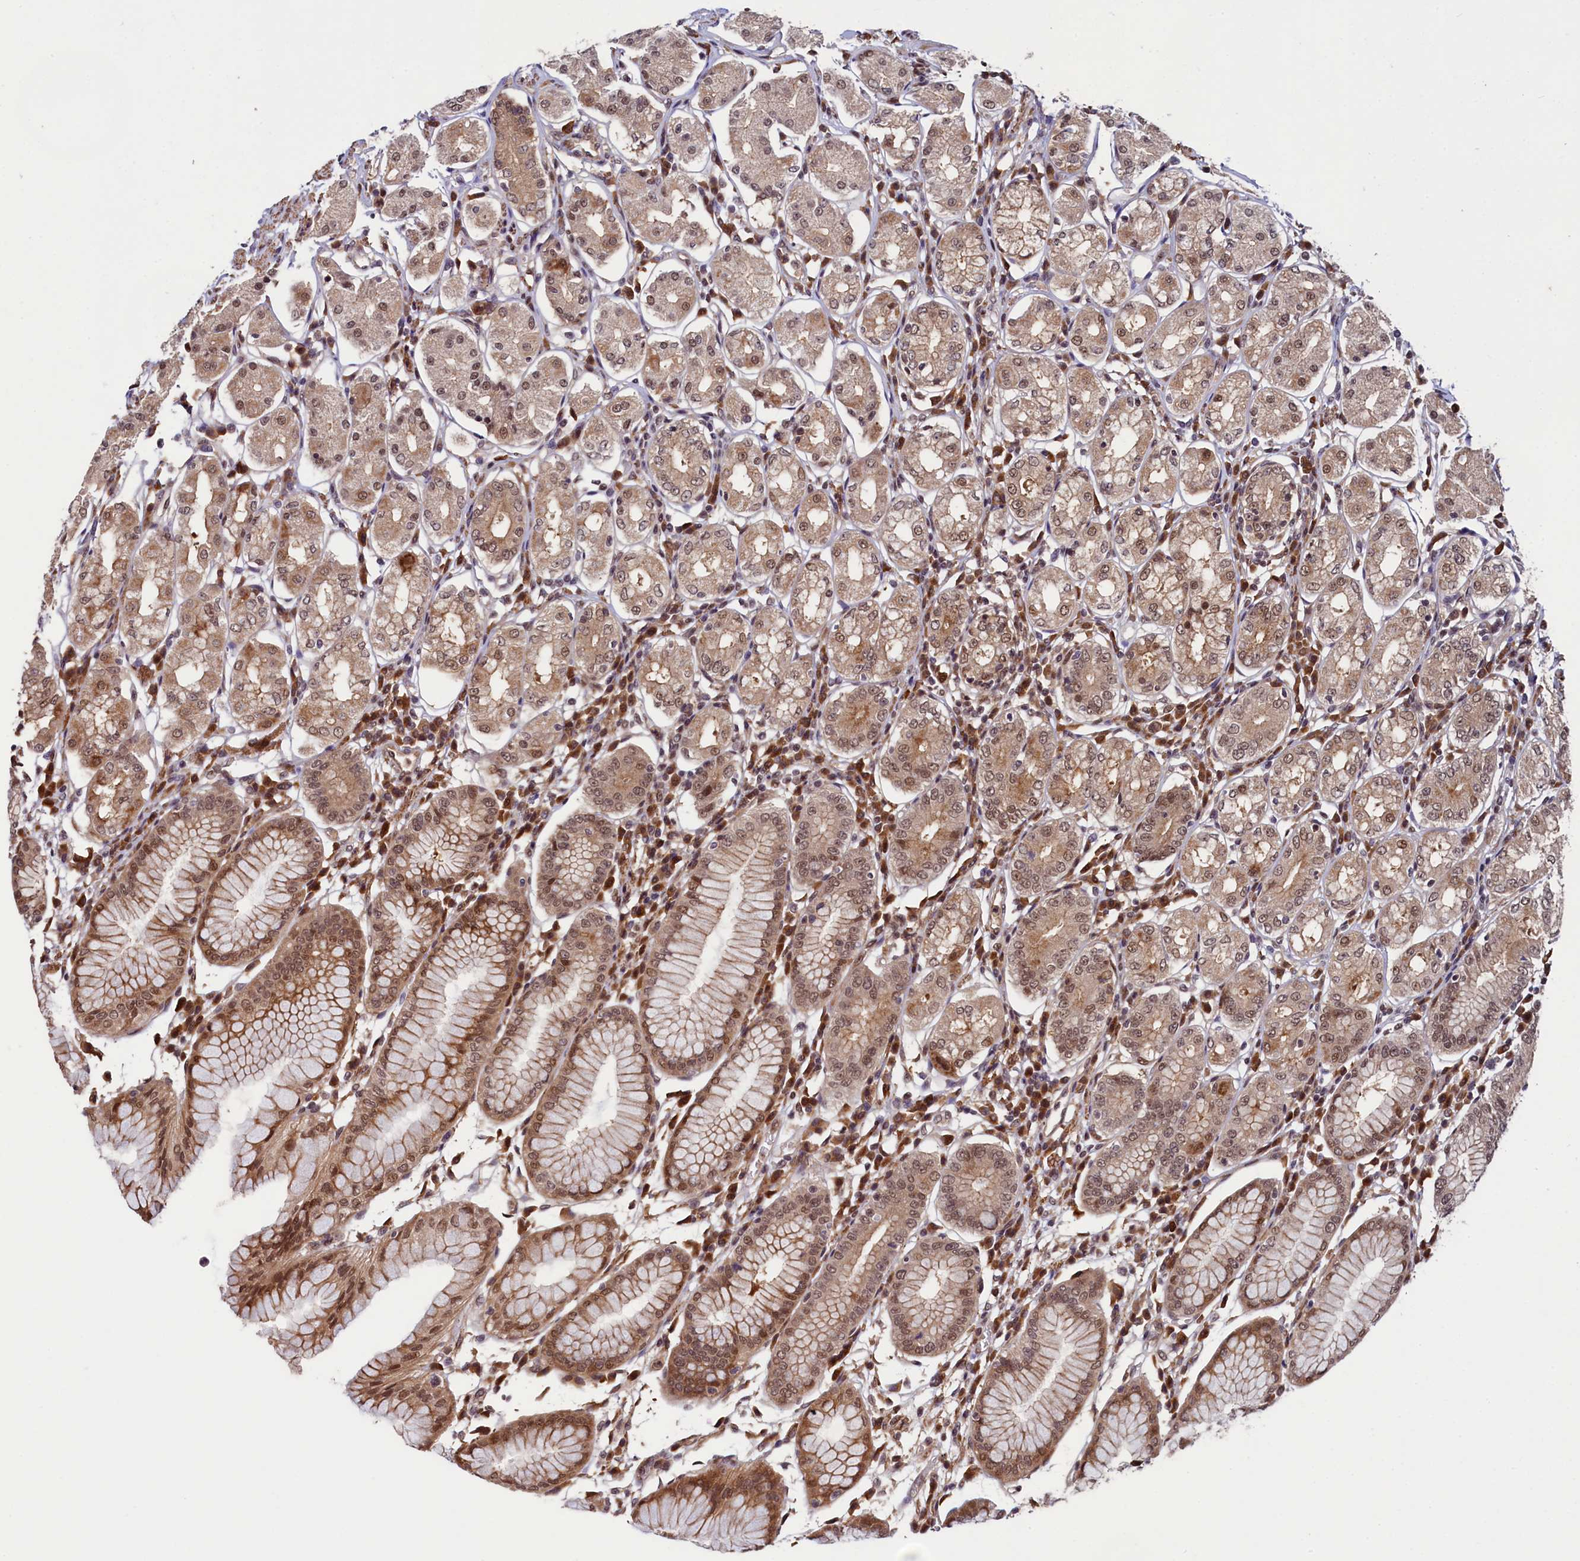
{"staining": {"intensity": "moderate", "quantity": ">75%", "location": "cytoplasmic/membranous,nuclear"}, "tissue": "stomach", "cell_type": "Glandular cells", "image_type": "normal", "snomed": [{"axis": "morphology", "description": "Normal tissue, NOS"}, {"axis": "topography", "description": "Stomach"}, {"axis": "topography", "description": "Stomach, lower"}], "caption": "Glandular cells reveal moderate cytoplasmic/membranous,nuclear staining in approximately >75% of cells in unremarkable stomach. (brown staining indicates protein expression, while blue staining denotes nuclei).", "gene": "LEO1", "patient": {"sex": "female", "age": 56}}